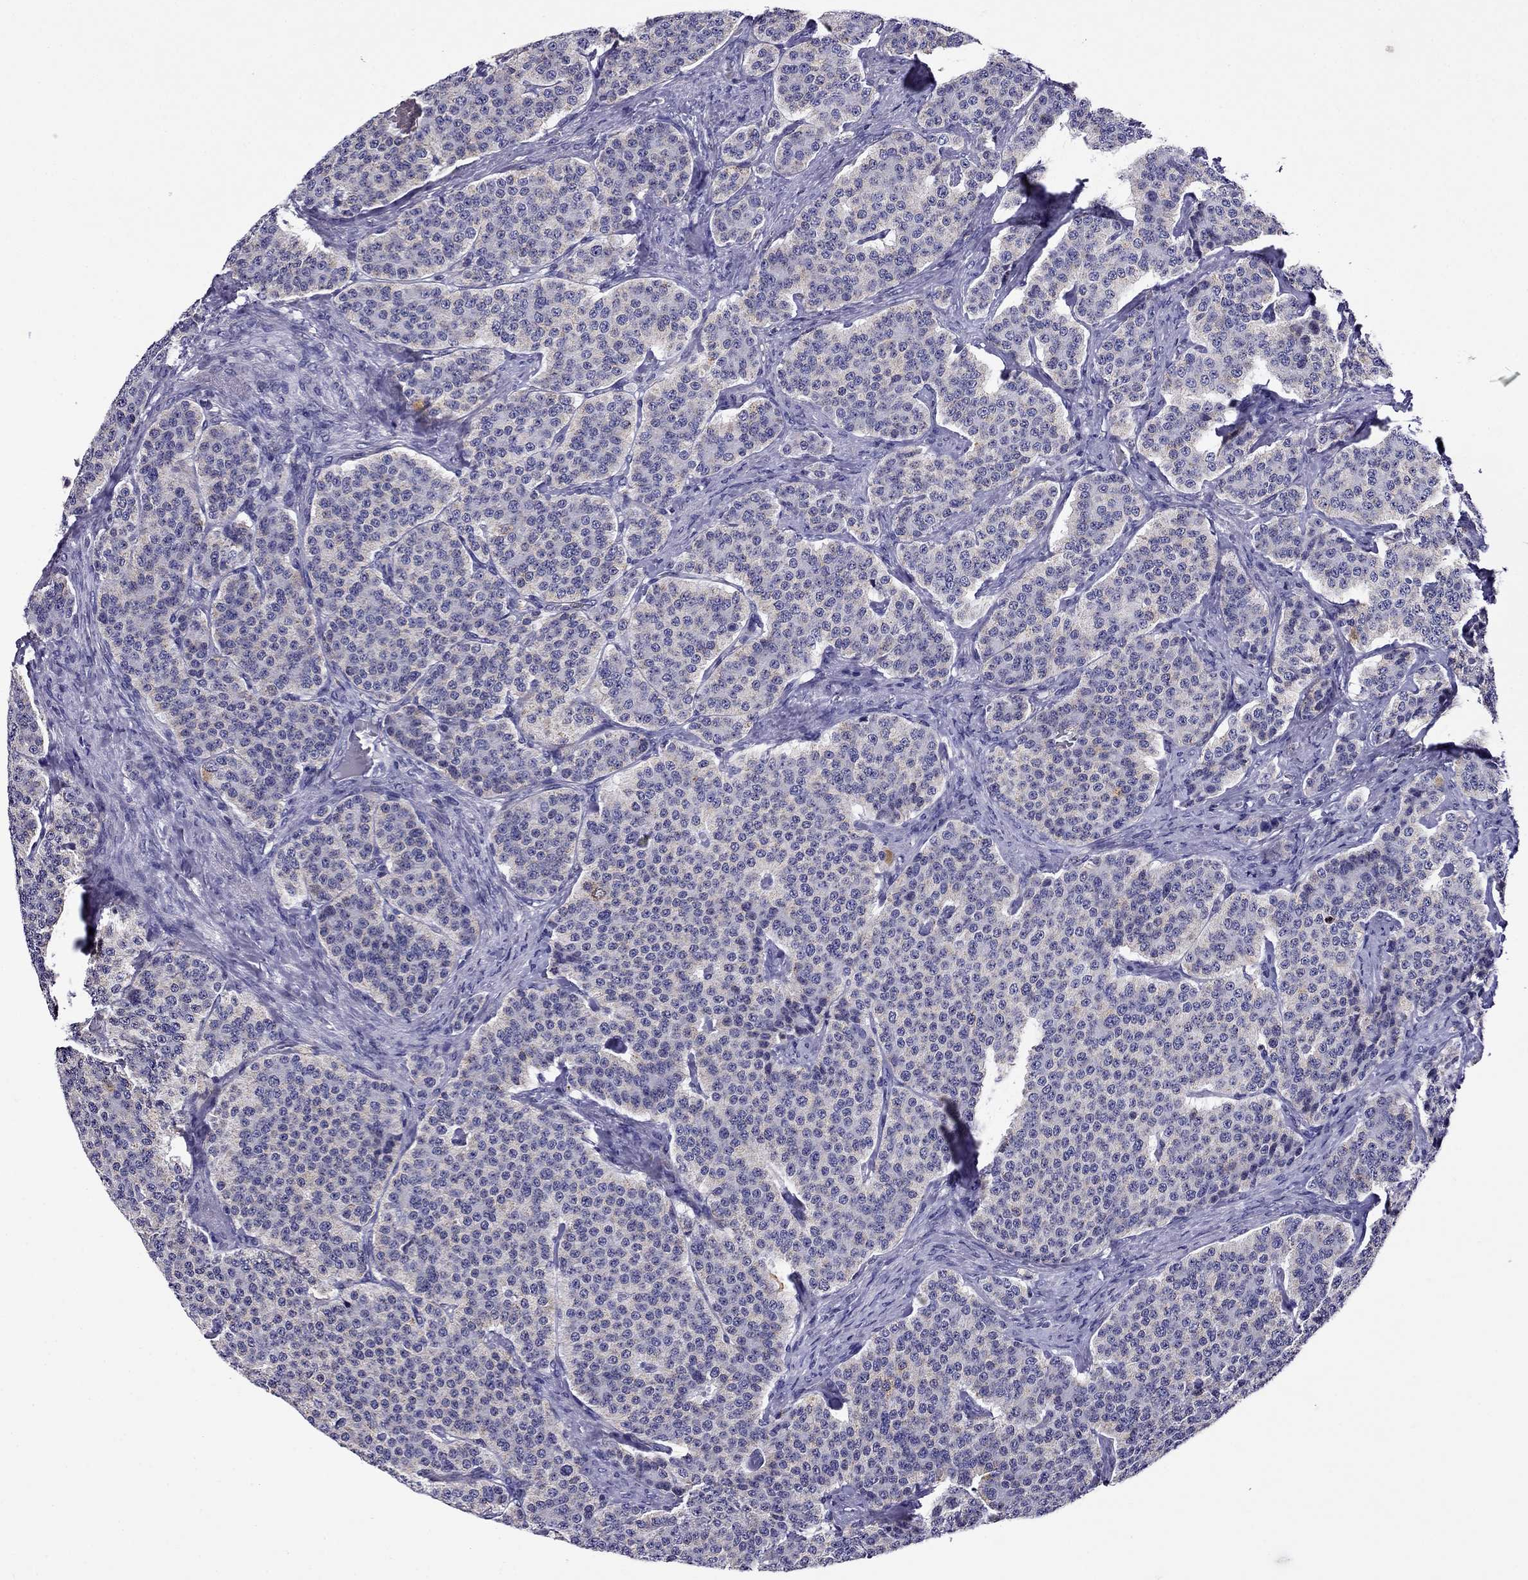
{"staining": {"intensity": "negative", "quantity": "none", "location": "none"}, "tissue": "carcinoid", "cell_type": "Tumor cells", "image_type": "cancer", "snomed": [{"axis": "morphology", "description": "Carcinoid, malignant, NOS"}, {"axis": "topography", "description": "Small intestine"}], "caption": "Tumor cells are negative for protein expression in human carcinoid.", "gene": "SCG2", "patient": {"sex": "female", "age": 58}}